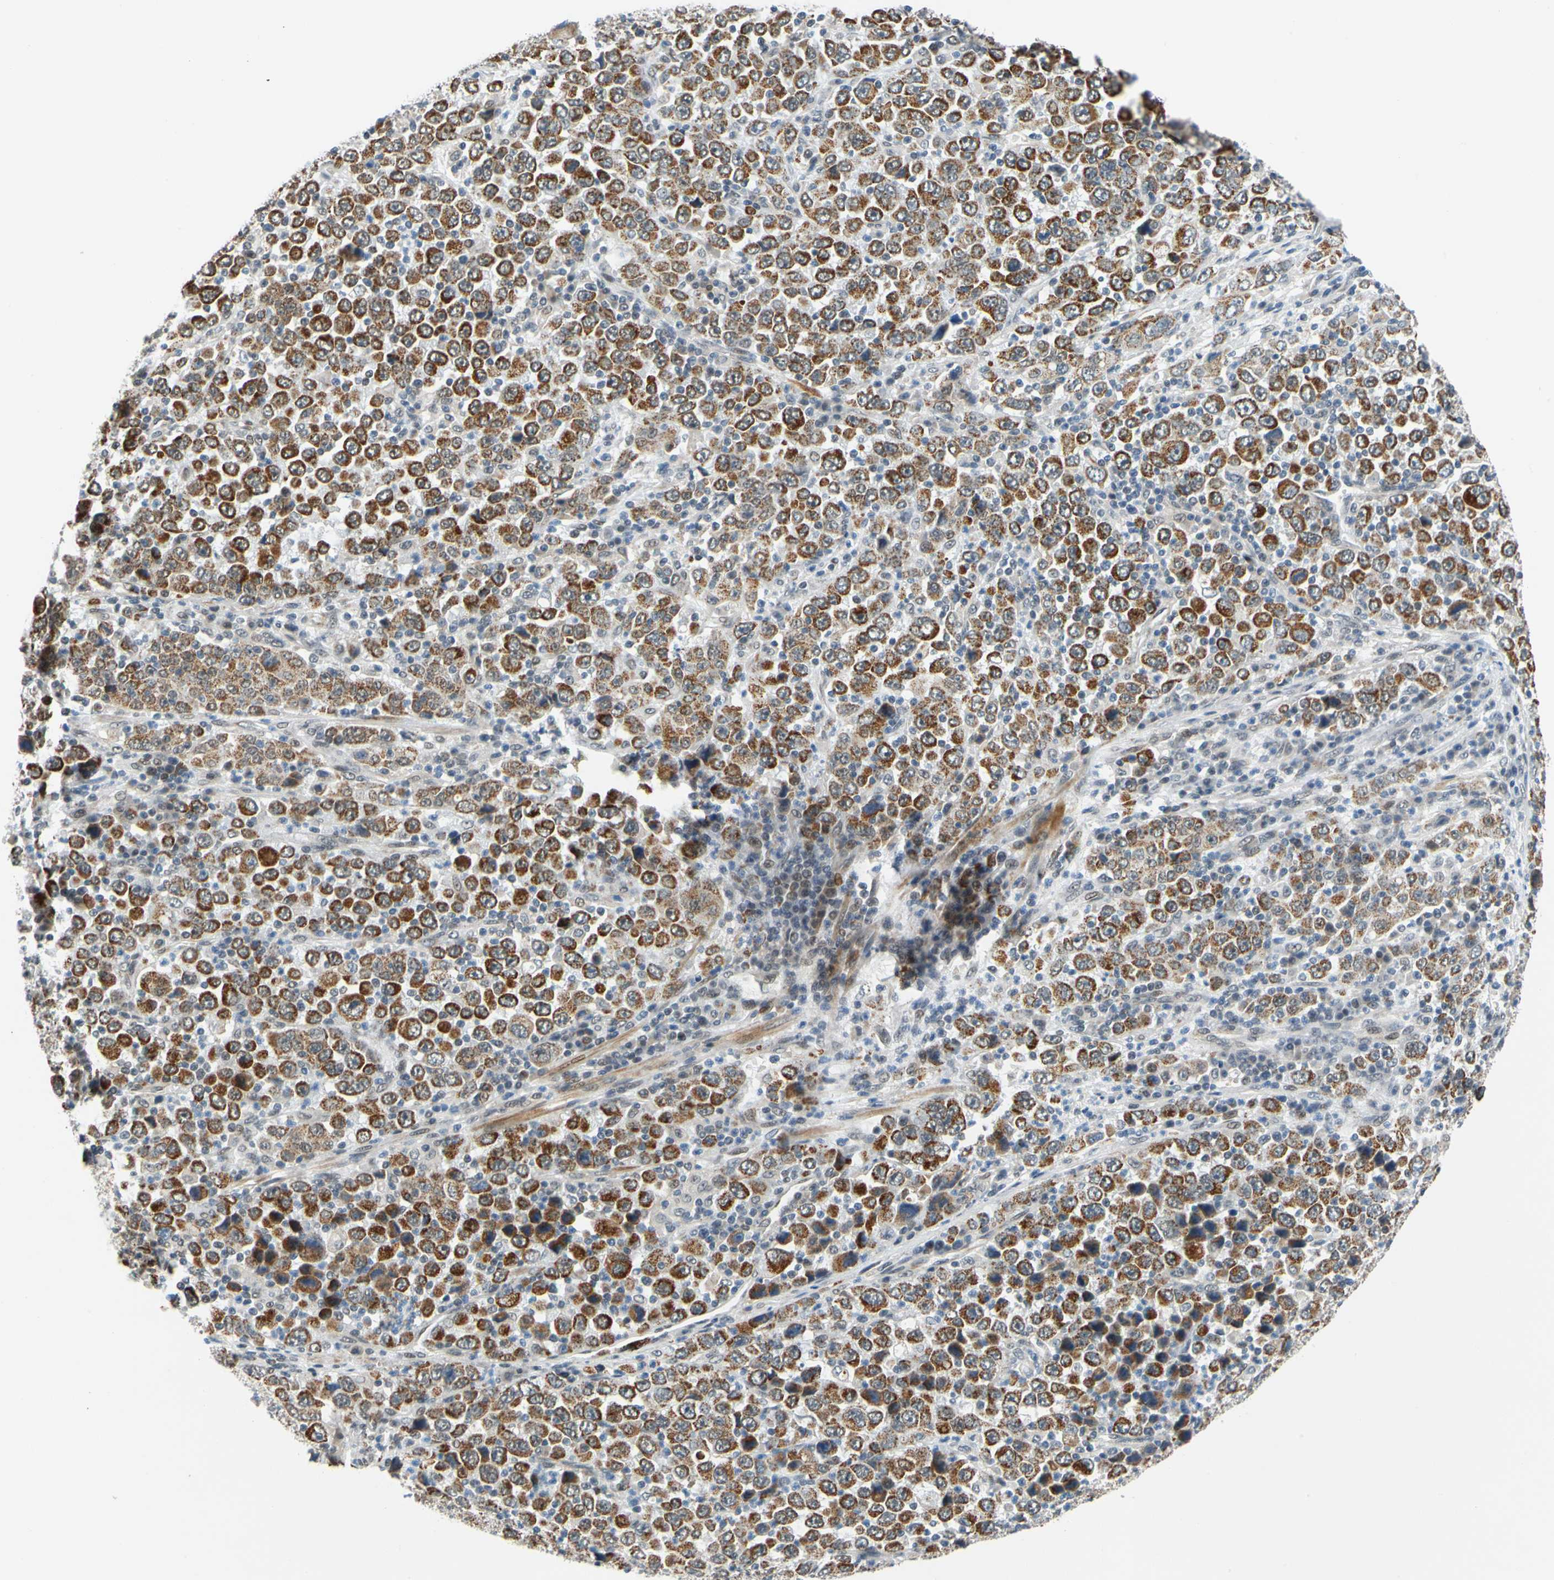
{"staining": {"intensity": "moderate", "quantity": ">75%", "location": "cytoplasmic/membranous"}, "tissue": "stomach cancer", "cell_type": "Tumor cells", "image_type": "cancer", "snomed": [{"axis": "morphology", "description": "Normal tissue, NOS"}, {"axis": "morphology", "description": "Adenocarcinoma, NOS"}, {"axis": "topography", "description": "Stomach, upper"}, {"axis": "topography", "description": "Stomach"}], "caption": "Protein expression analysis of adenocarcinoma (stomach) shows moderate cytoplasmic/membranous expression in approximately >75% of tumor cells.", "gene": "POGZ", "patient": {"sex": "male", "age": 59}}